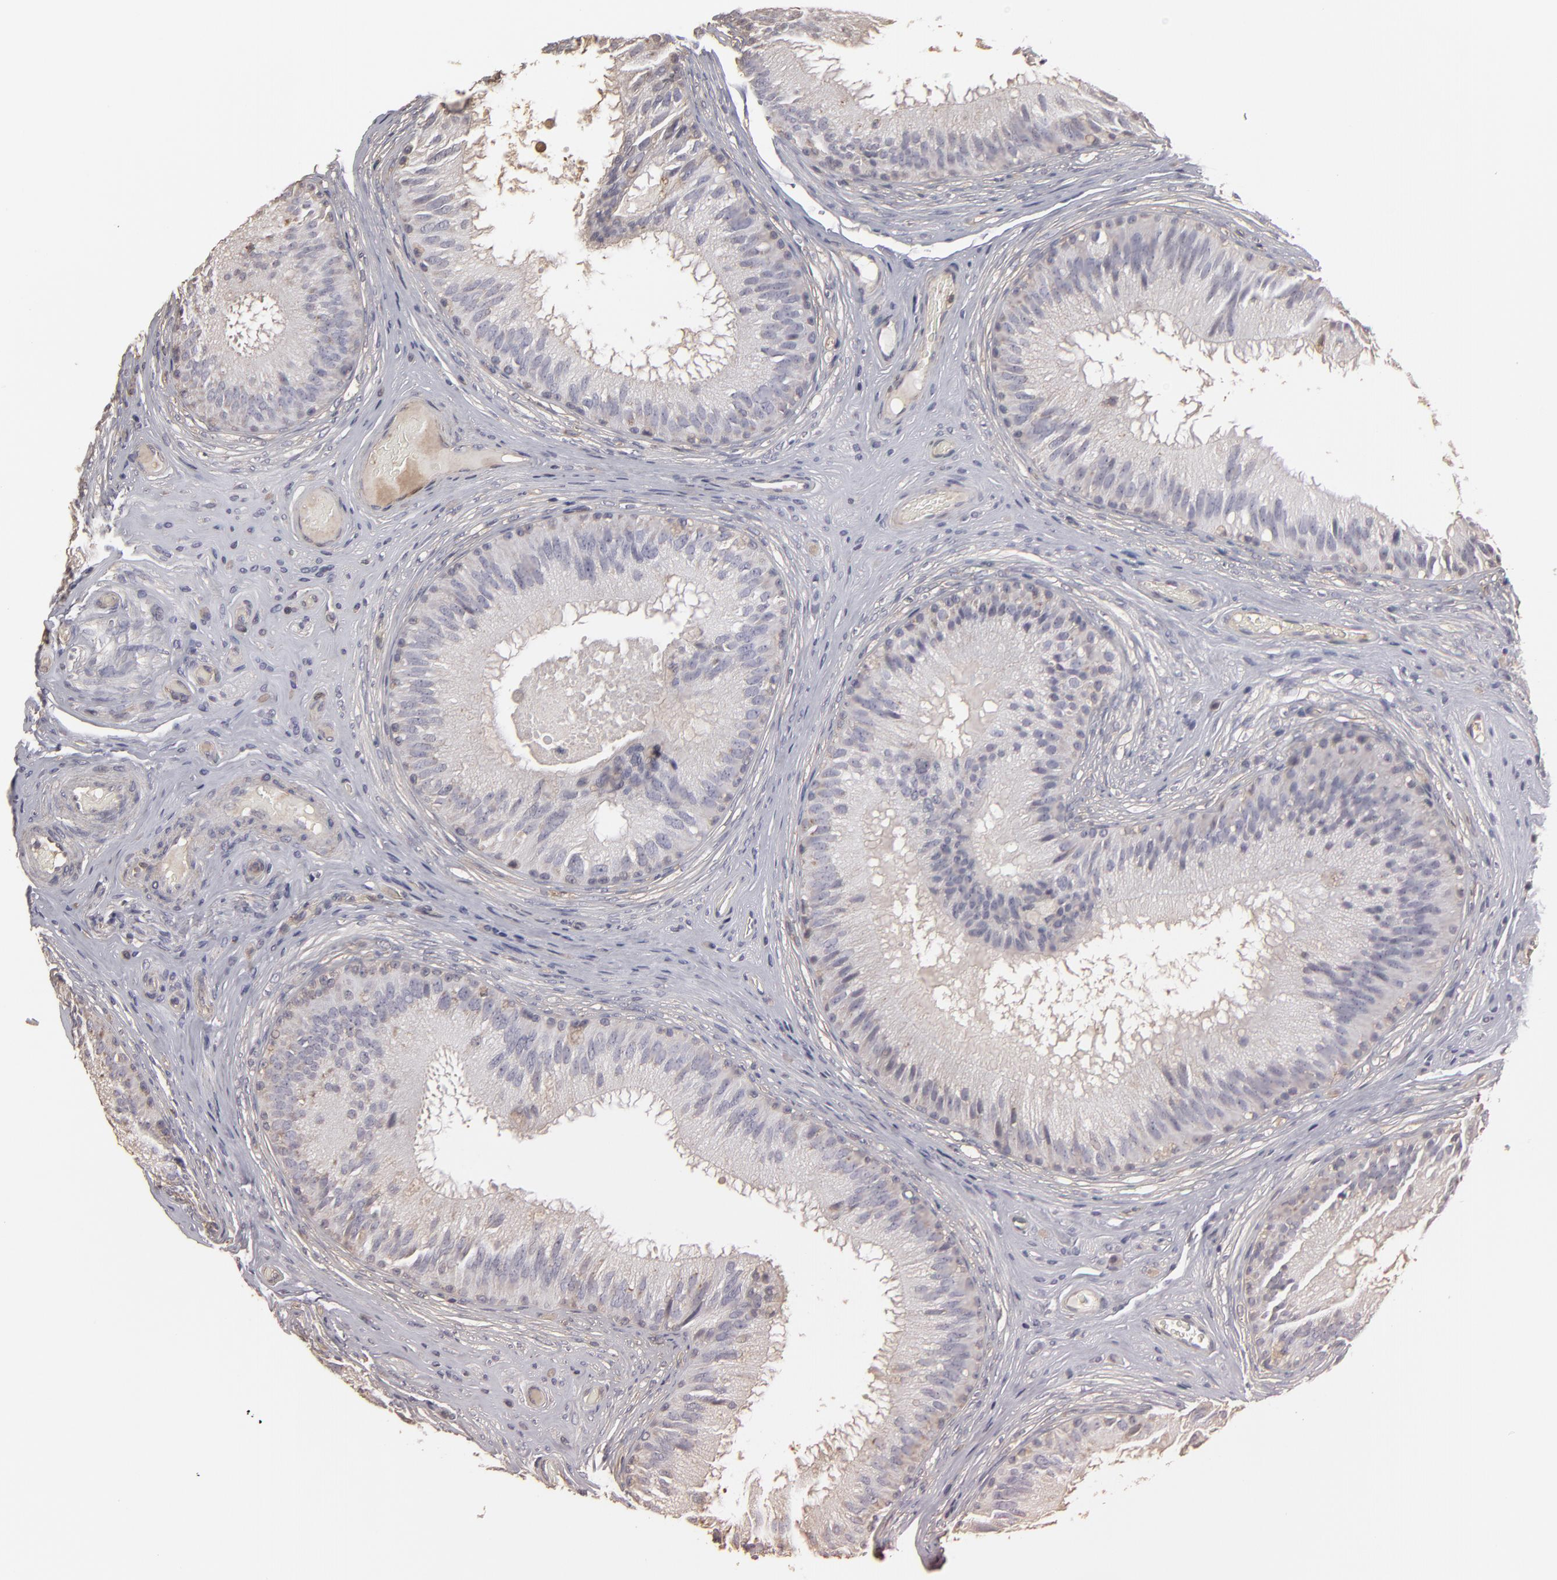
{"staining": {"intensity": "weak", "quantity": "25%-75%", "location": "cytoplasmic/membranous"}, "tissue": "epididymis", "cell_type": "Glandular cells", "image_type": "normal", "snomed": [{"axis": "morphology", "description": "Normal tissue, NOS"}, {"axis": "topography", "description": "Epididymis"}], "caption": "IHC (DAB (3,3'-diaminobenzidine)) staining of normal human epididymis demonstrates weak cytoplasmic/membranous protein staining in about 25%-75% of glandular cells. Nuclei are stained in blue.", "gene": "RO60", "patient": {"sex": "male", "age": 32}}